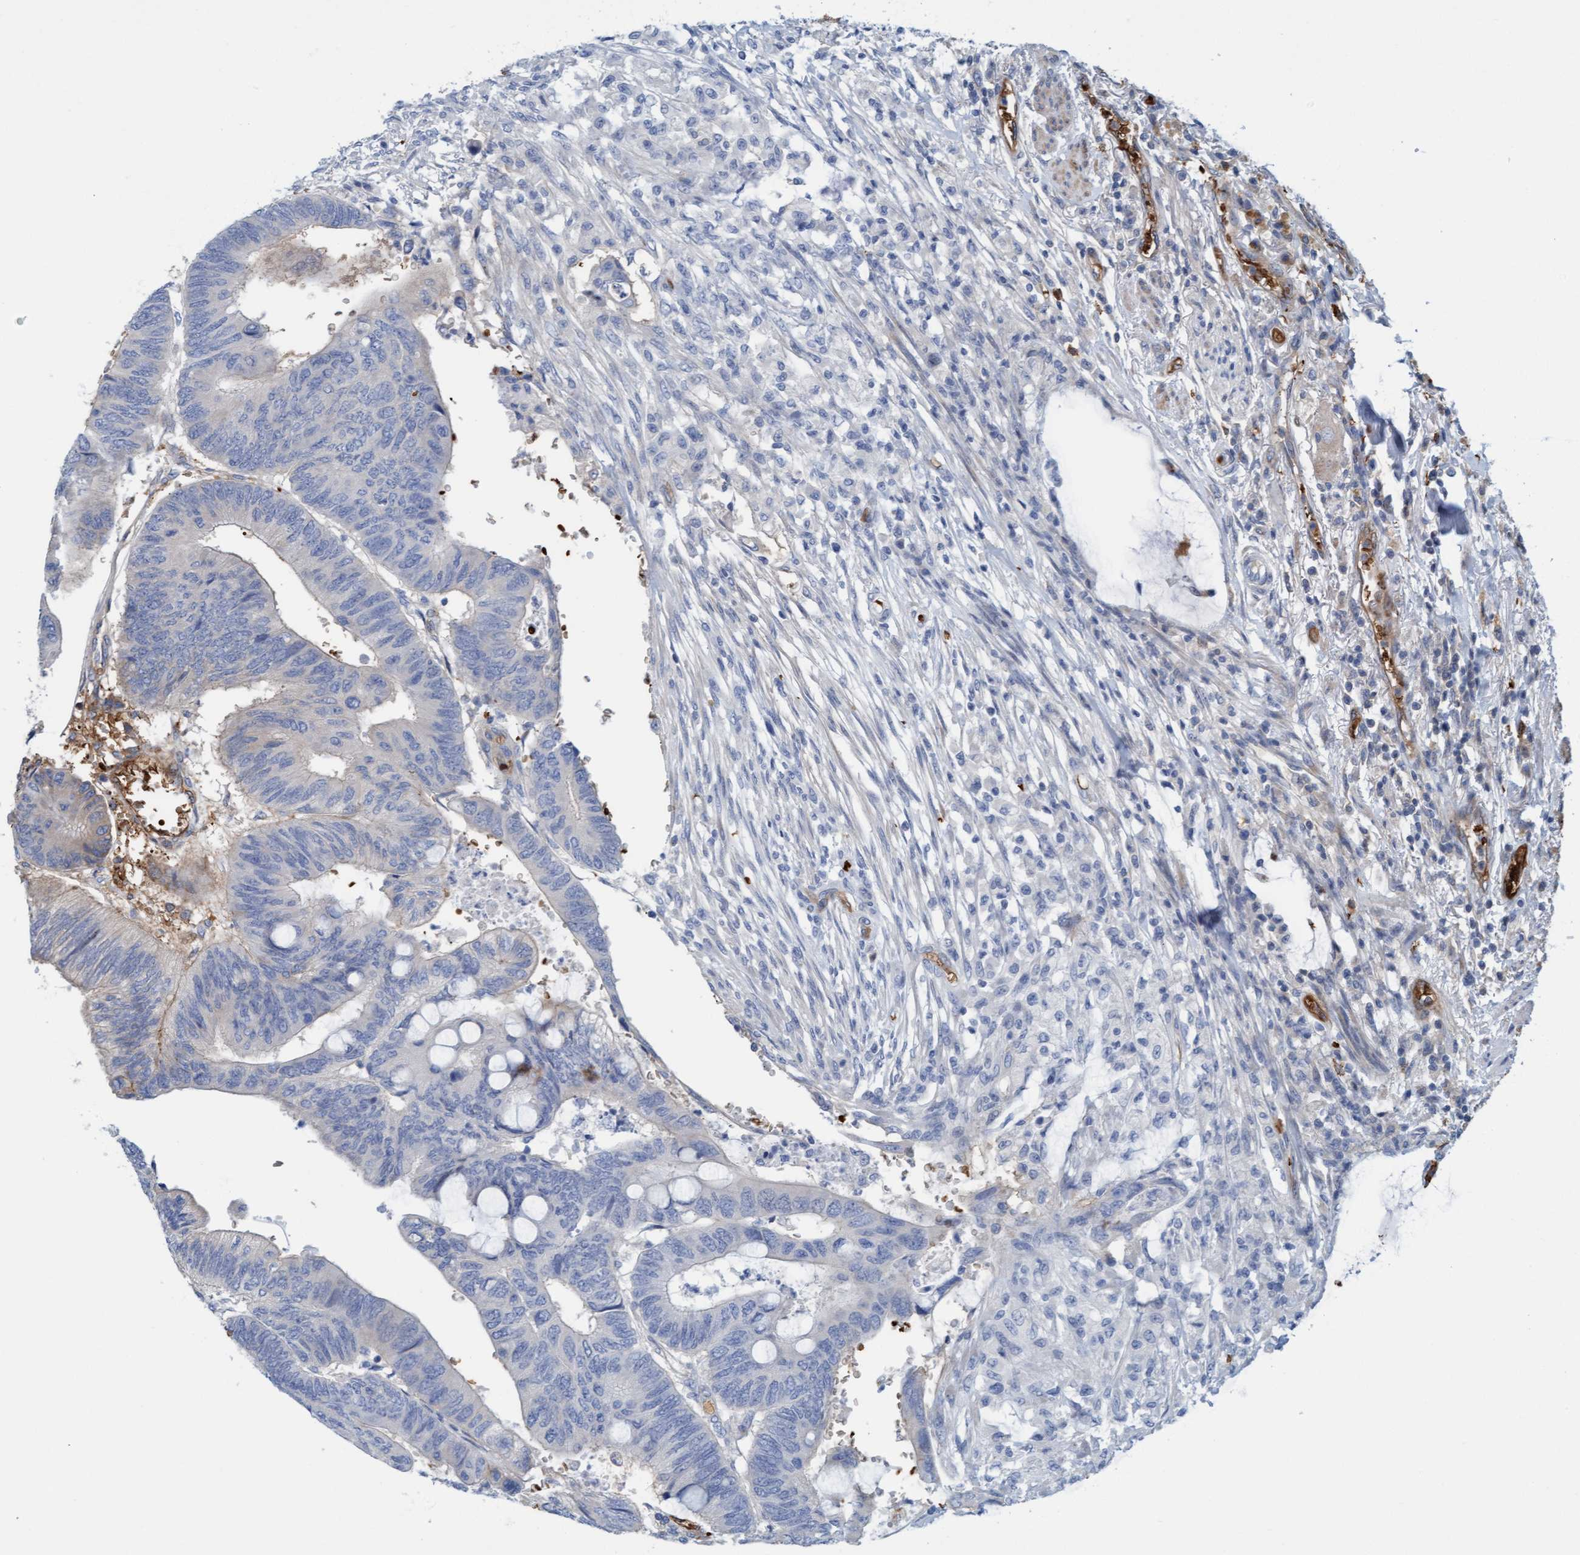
{"staining": {"intensity": "negative", "quantity": "none", "location": "none"}, "tissue": "colorectal cancer", "cell_type": "Tumor cells", "image_type": "cancer", "snomed": [{"axis": "morphology", "description": "Normal tissue, NOS"}, {"axis": "morphology", "description": "Adenocarcinoma, NOS"}, {"axis": "topography", "description": "Rectum"}, {"axis": "topography", "description": "Peripheral nerve tissue"}], "caption": "Immunohistochemical staining of colorectal adenocarcinoma reveals no significant positivity in tumor cells. (Immunohistochemistry (ihc), brightfield microscopy, high magnification).", "gene": "P2RX5", "patient": {"sex": "male", "age": 92}}